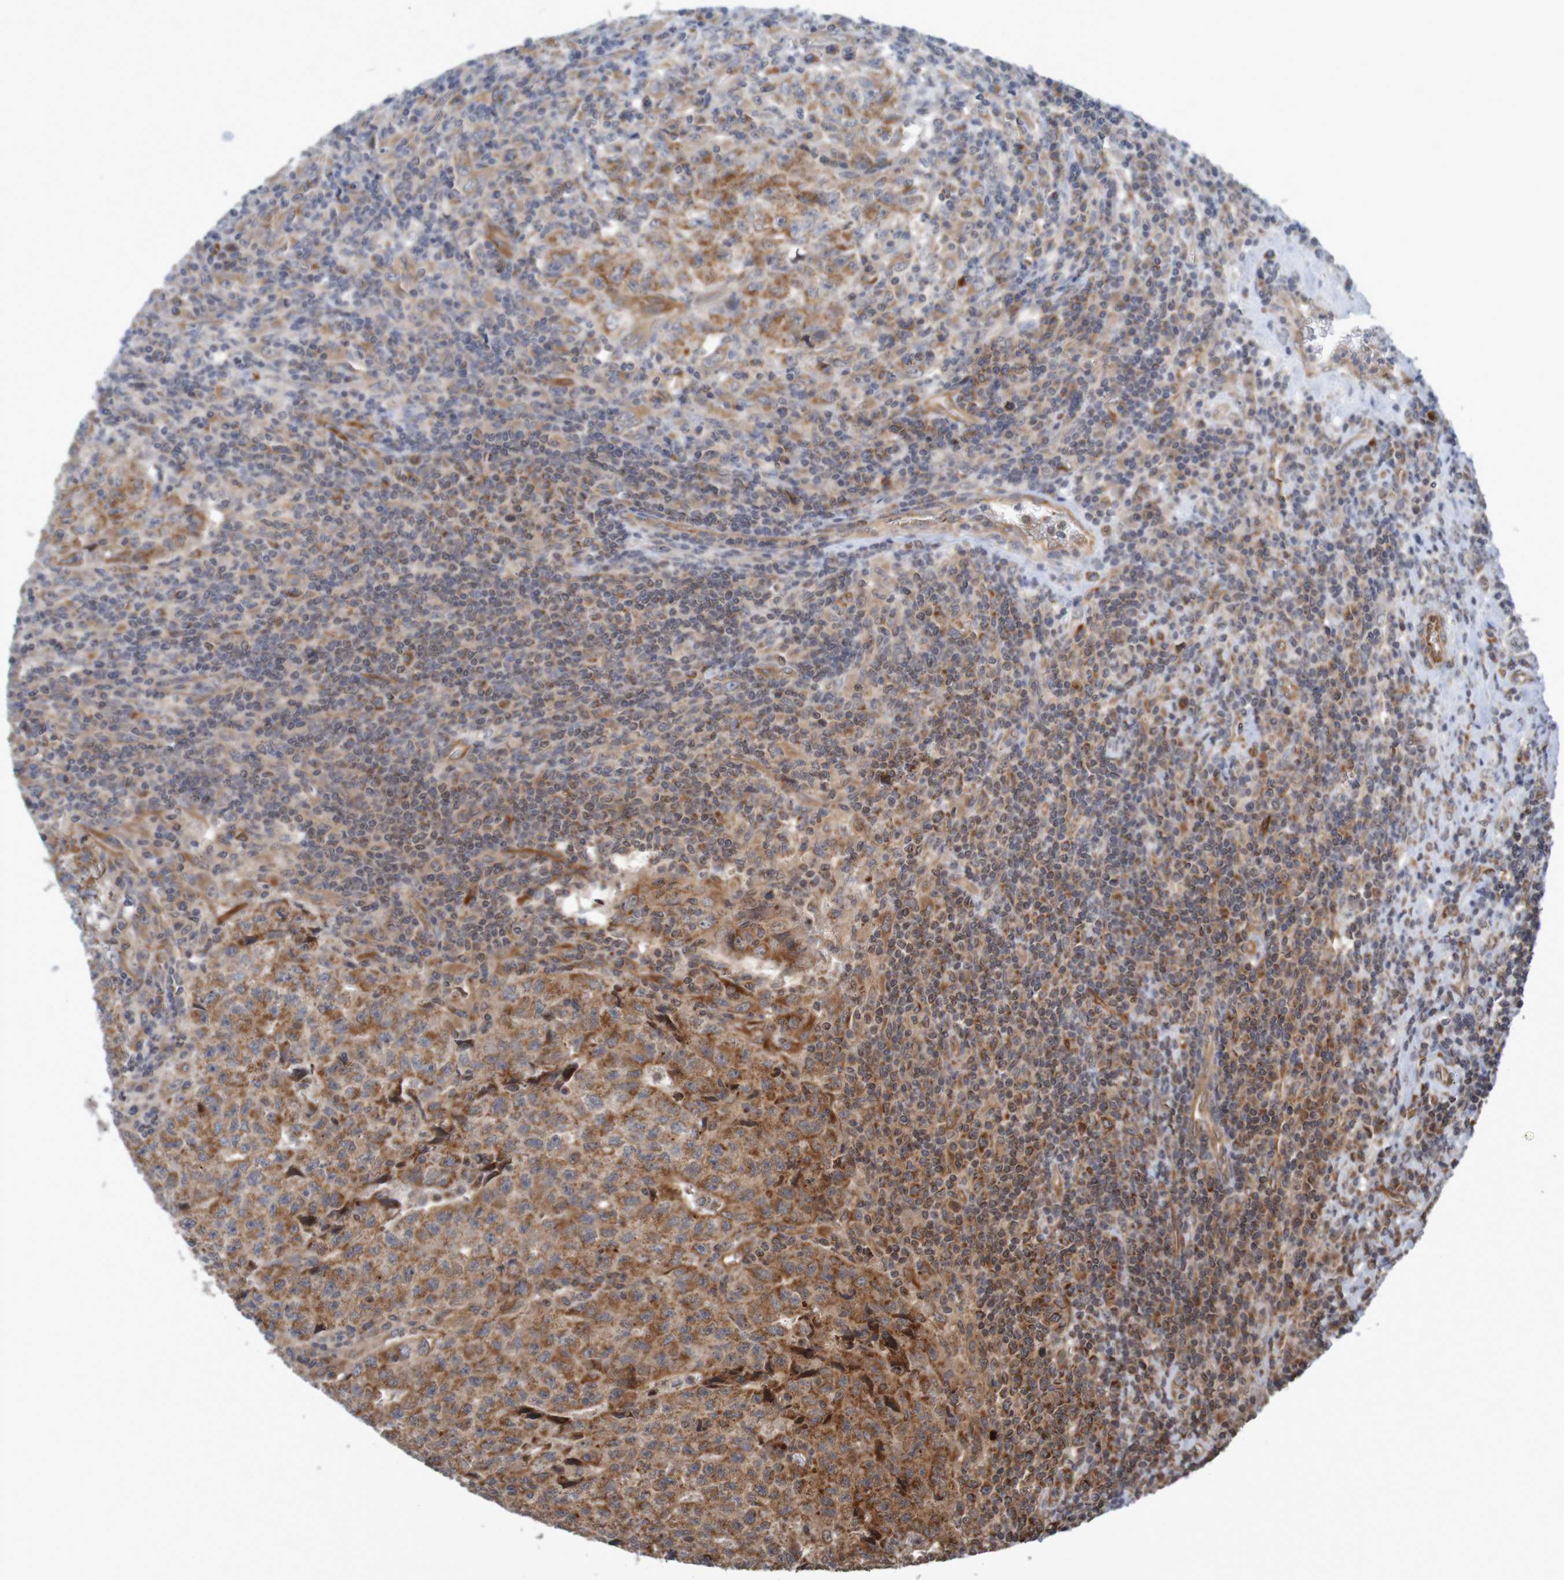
{"staining": {"intensity": "moderate", "quantity": ">75%", "location": "cytoplasmic/membranous"}, "tissue": "testis cancer", "cell_type": "Tumor cells", "image_type": "cancer", "snomed": [{"axis": "morphology", "description": "Necrosis, NOS"}, {"axis": "morphology", "description": "Carcinoma, Embryonal, NOS"}, {"axis": "topography", "description": "Testis"}], "caption": "Testis cancer tissue exhibits moderate cytoplasmic/membranous positivity in approximately >75% of tumor cells, visualized by immunohistochemistry.", "gene": "MRPL52", "patient": {"sex": "male", "age": 19}}